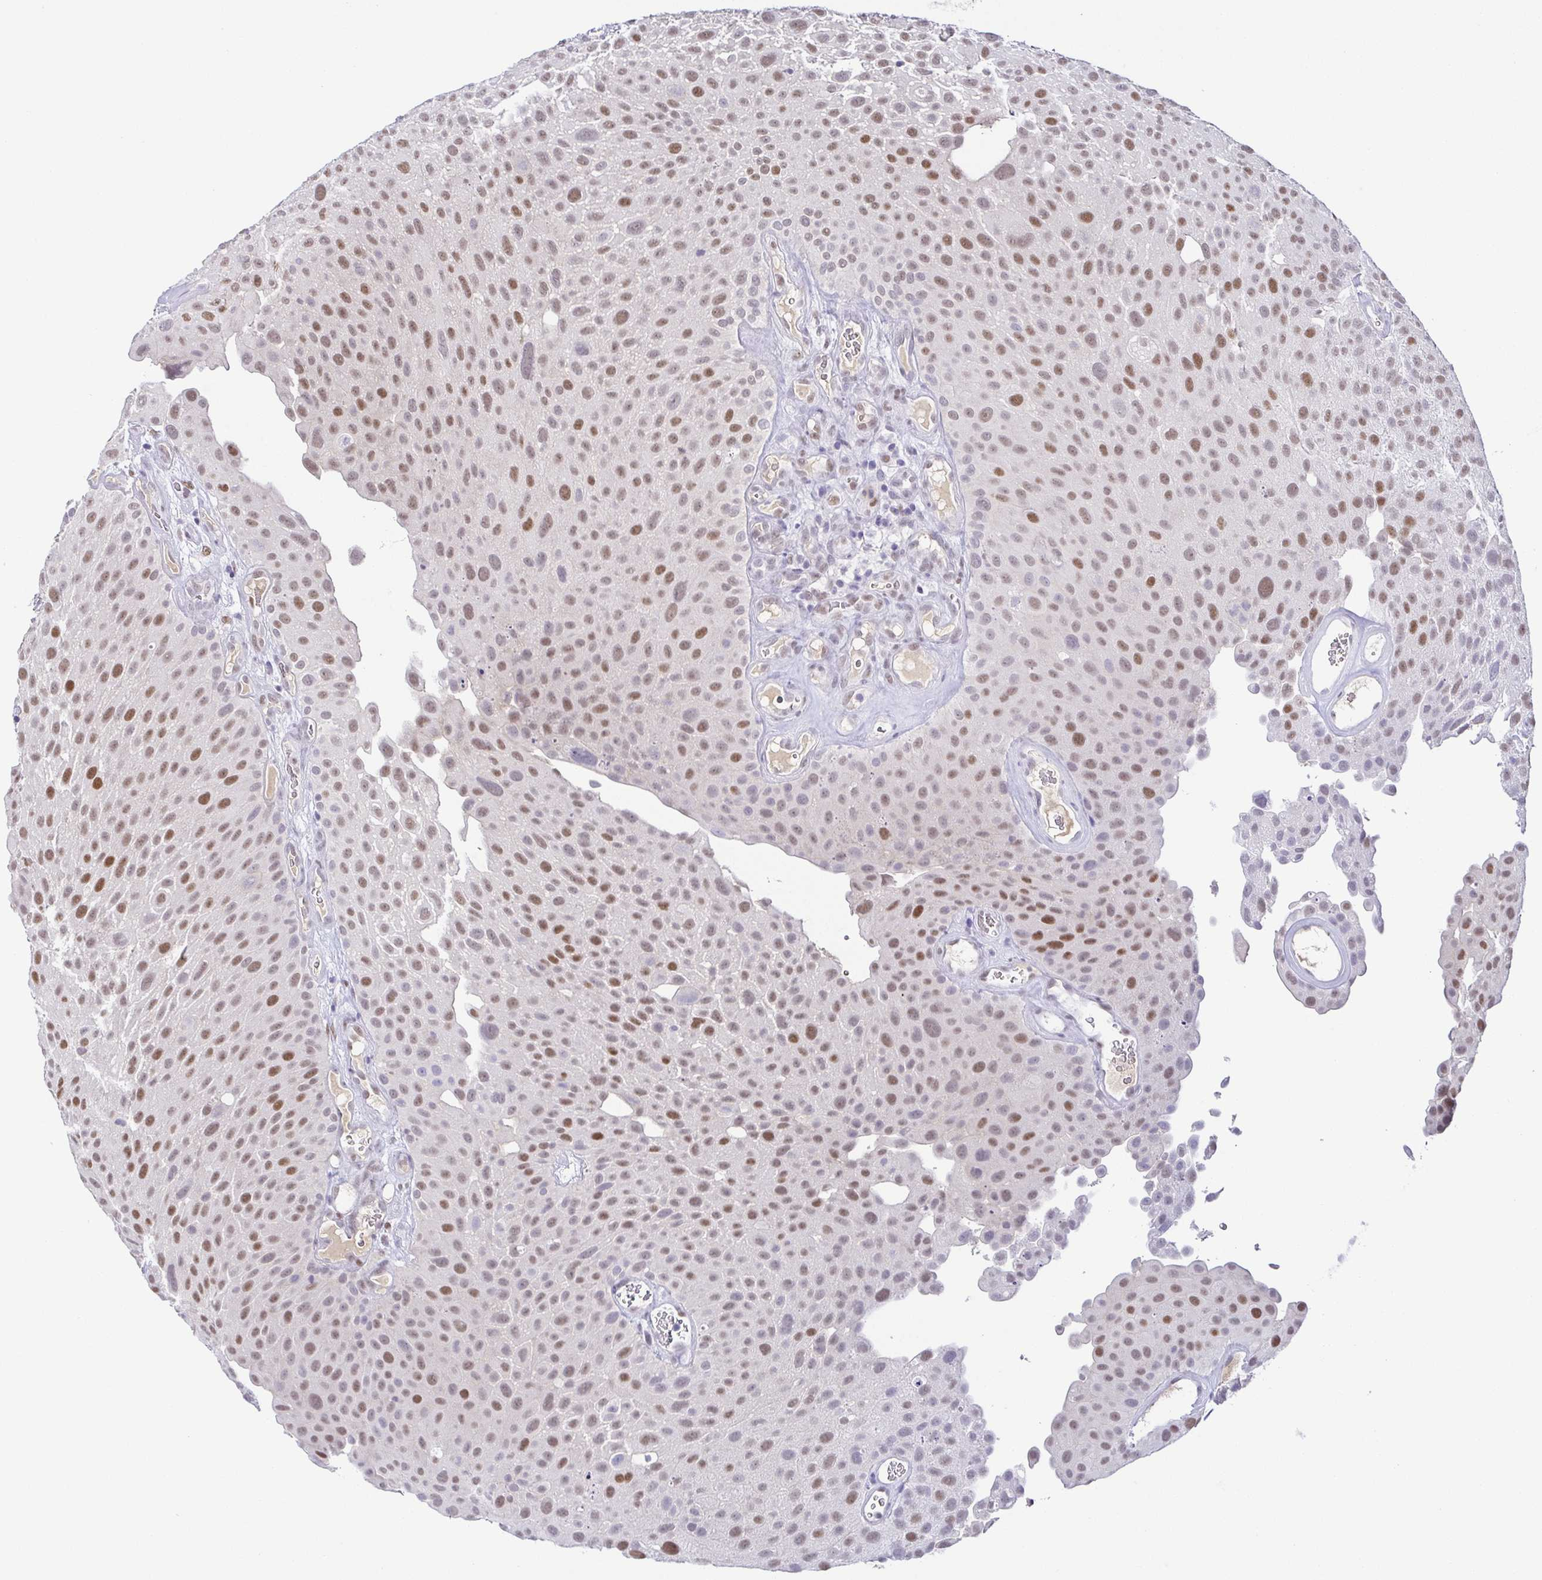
{"staining": {"intensity": "moderate", "quantity": "25%-75%", "location": "nuclear"}, "tissue": "urothelial cancer", "cell_type": "Tumor cells", "image_type": "cancer", "snomed": [{"axis": "morphology", "description": "Urothelial carcinoma, Low grade"}, {"axis": "topography", "description": "Urinary bladder"}], "caption": "Immunohistochemistry micrograph of neoplastic tissue: urothelial cancer stained using IHC shows medium levels of moderate protein expression localized specifically in the nuclear of tumor cells, appearing as a nuclear brown color.", "gene": "TCF3", "patient": {"sex": "male", "age": 72}}